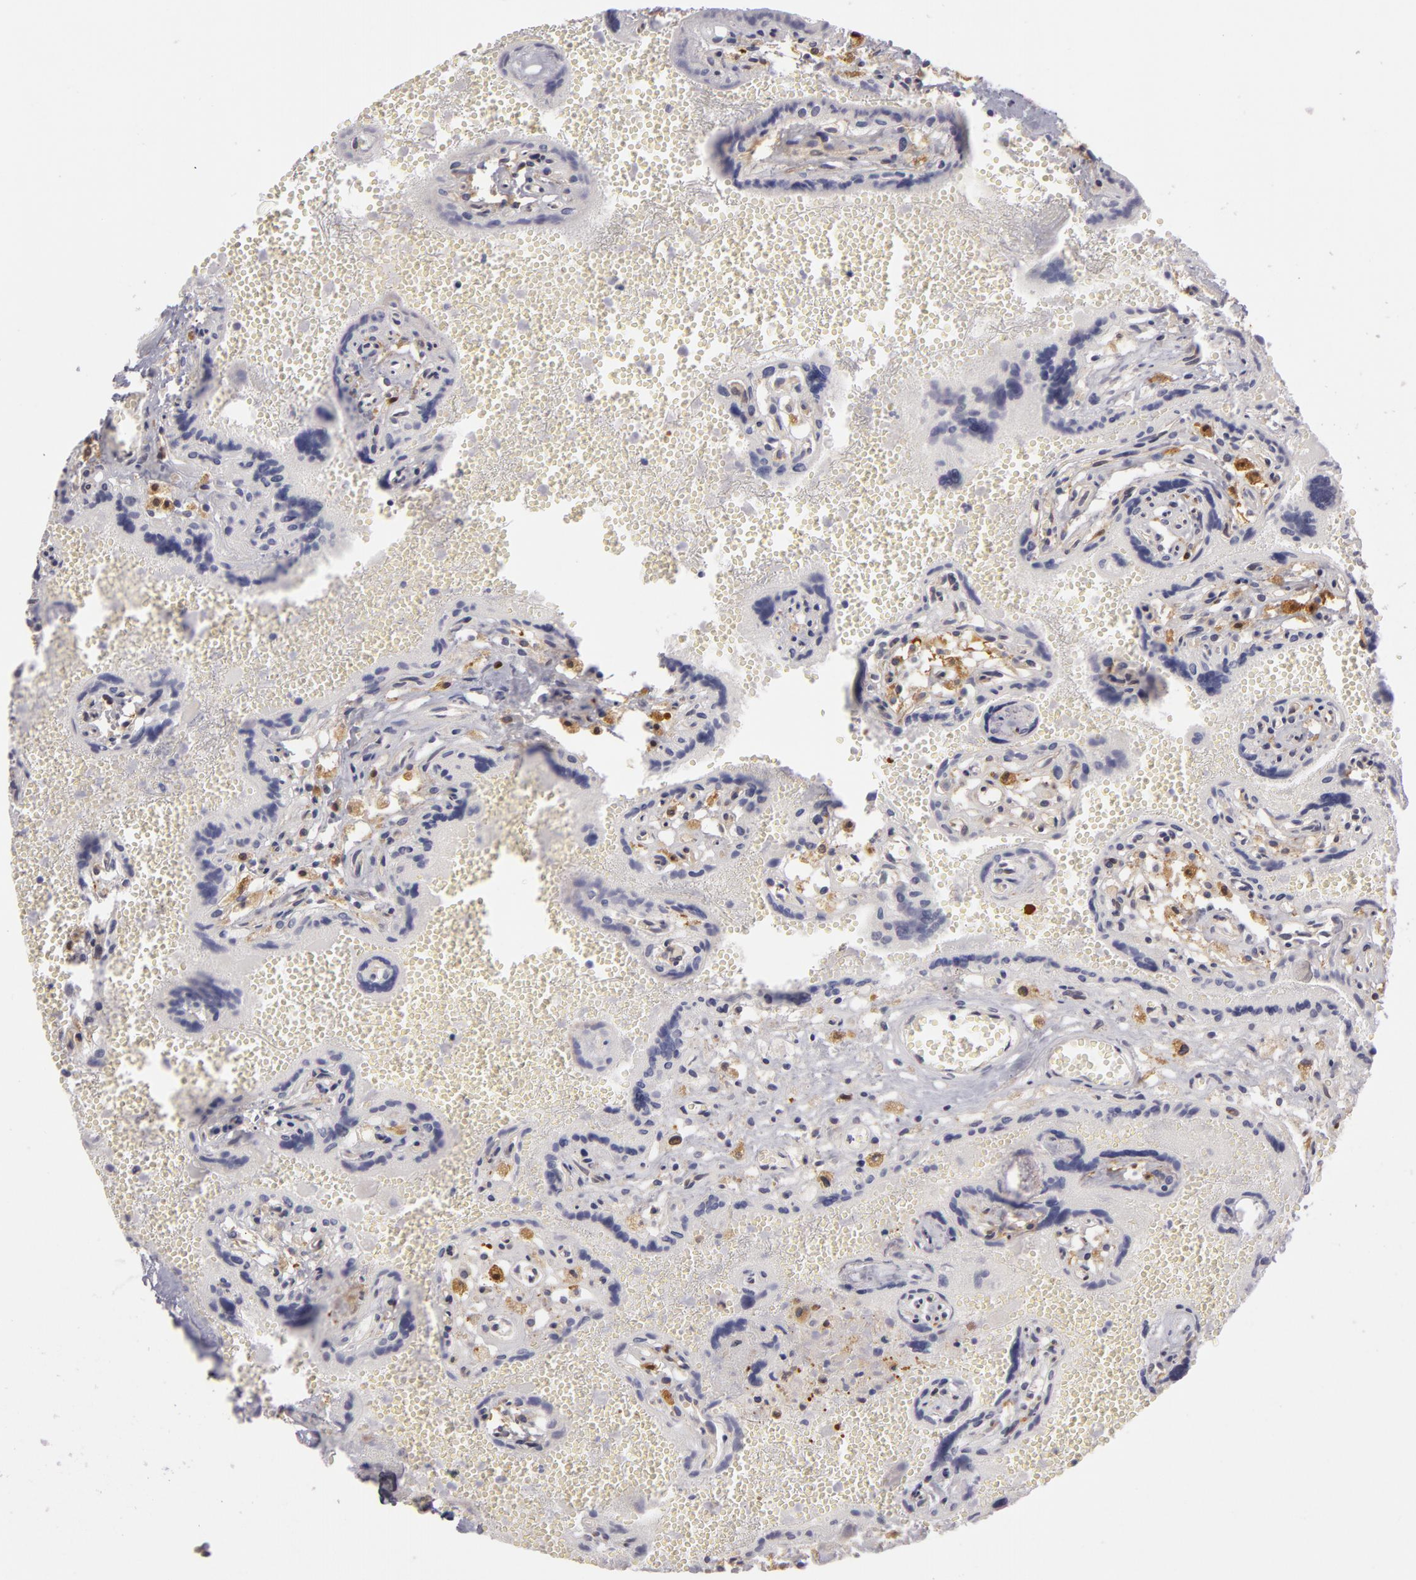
{"staining": {"intensity": "negative", "quantity": "none", "location": "none"}, "tissue": "placenta", "cell_type": "Decidual cells", "image_type": "normal", "snomed": [{"axis": "morphology", "description": "Normal tissue, NOS"}, {"axis": "topography", "description": "Placenta"}], "caption": "High power microscopy image of an IHC micrograph of benign placenta, revealing no significant staining in decidual cells.", "gene": "ZNF229", "patient": {"sex": "female", "age": 40}}